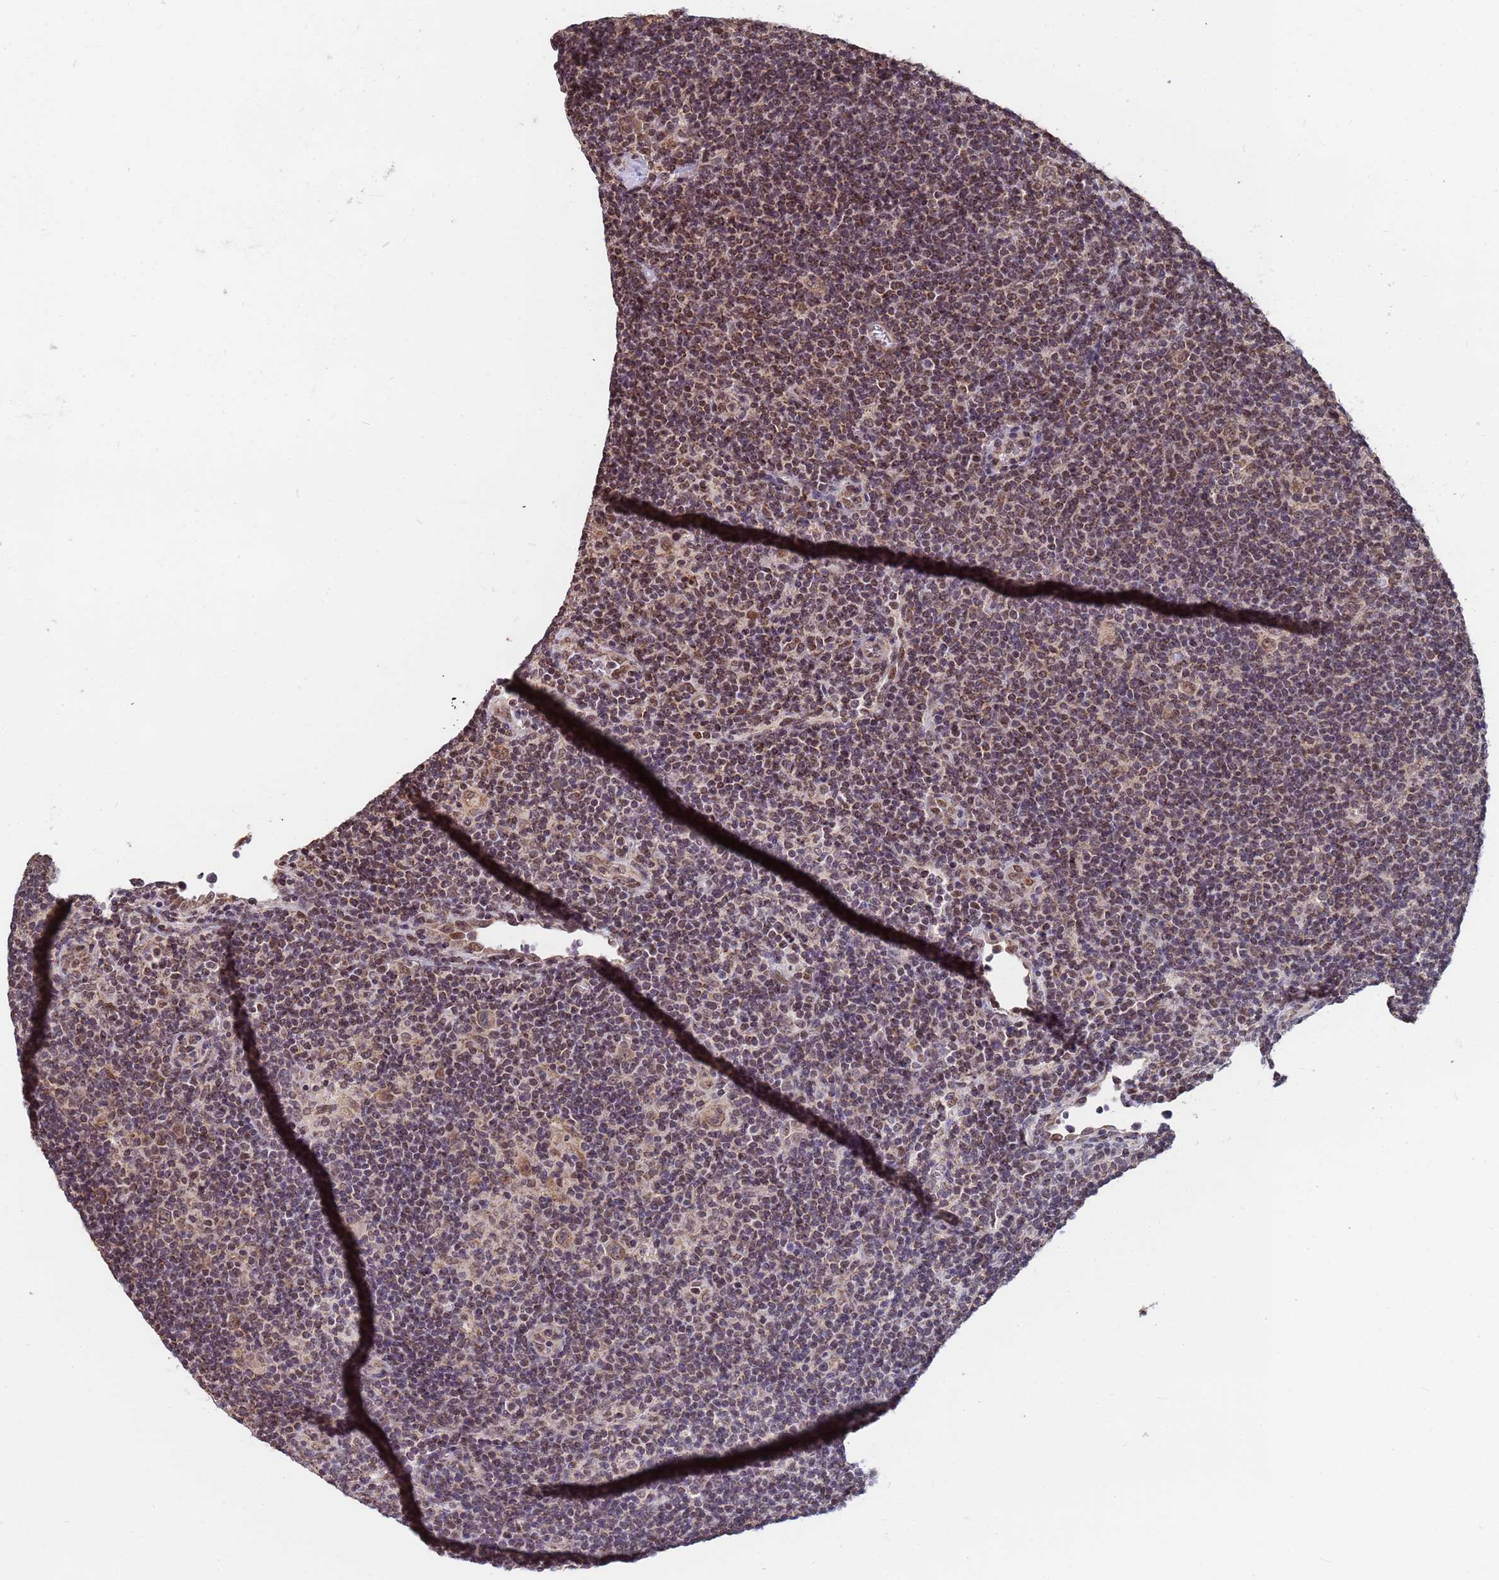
{"staining": {"intensity": "moderate", "quantity": ">75%", "location": "cytoplasmic/membranous,nuclear"}, "tissue": "lymphoma", "cell_type": "Tumor cells", "image_type": "cancer", "snomed": [{"axis": "morphology", "description": "Hodgkin's disease, NOS"}, {"axis": "topography", "description": "Lymph node"}], "caption": "Protein expression analysis of Hodgkin's disease reveals moderate cytoplasmic/membranous and nuclear positivity in about >75% of tumor cells. (IHC, brightfield microscopy, high magnification).", "gene": "DENND2B", "patient": {"sex": "female", "age": 57}}